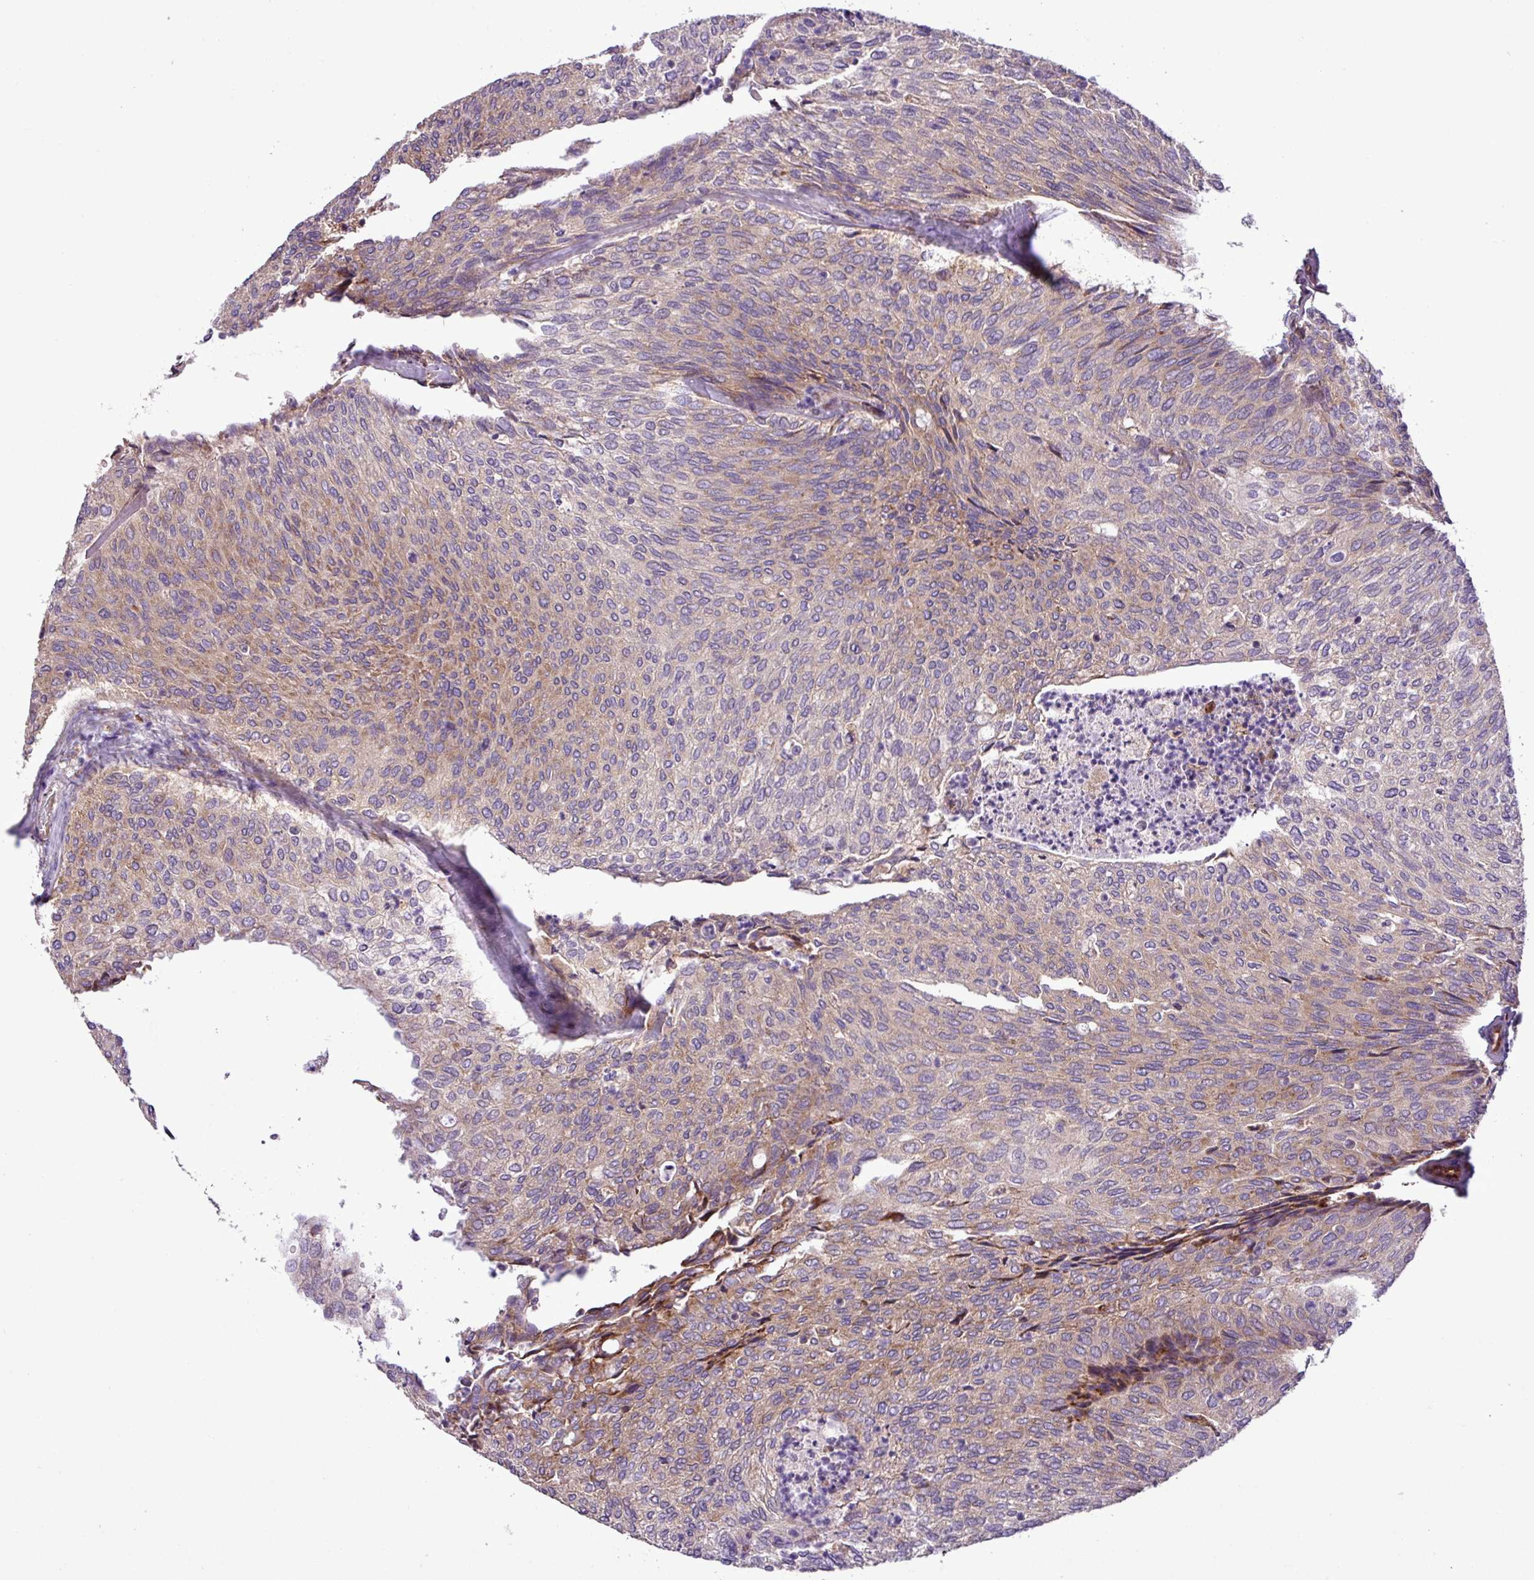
{"staining": {"intensity": "moderate", "quantity": "25%-75%", "location": "cytoplasmic/membranous"}, "tissue": "urothelial cancer", "cell_type": "Tumor cells", "image_type": "cancer", "snomed": [{"axis": "morphology", "description": "Urothelial carcinoma, Low grade"}, {"axis": "topography", "description": "Urinary bladder"}], "caption": "DAB immunohistochemical staining of low-grade urothelial carcinoma reveals moderate cytoplasmic/membranous protein expression in about 25%-75% of tumor cells.", "gene": "RPL13", "patient": {"sex": "female", "age": 79}}